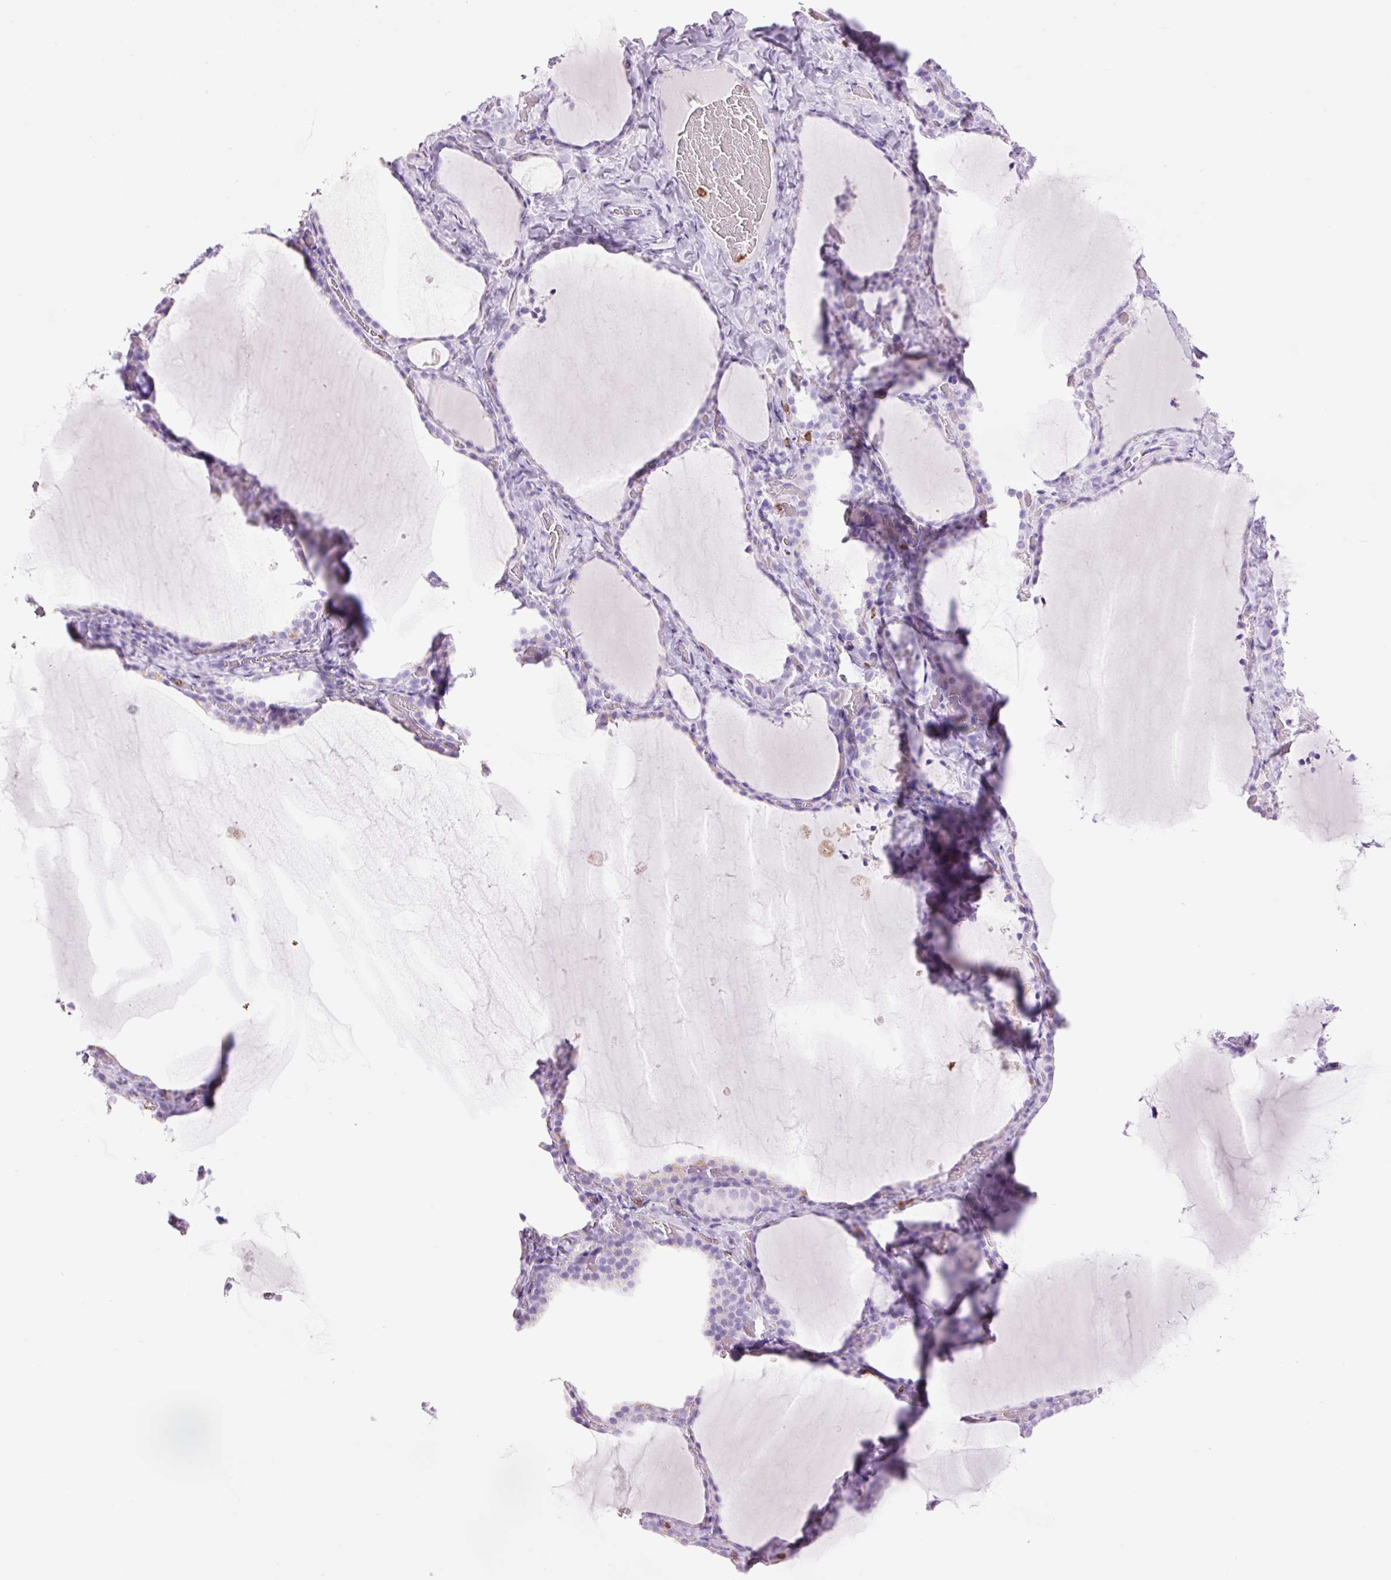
{"staining": {"intensity": "negative", "quantity": "none", "location": "none"}, "tissue": "thyroid gland", "cell_type": "Glandular cells", "image_type": "normal", "snomed": [{"axis": "morphology", "description": "Normal tissue, NOS"}, {"axis": "topography", "description": "Thyroid gland"}], "caption": "The immunohistochemistry image has no significant staining in glandular cells of thyroid gland.", "gene": "LYZ", "patient": {"sex": "female", "age": 22}}